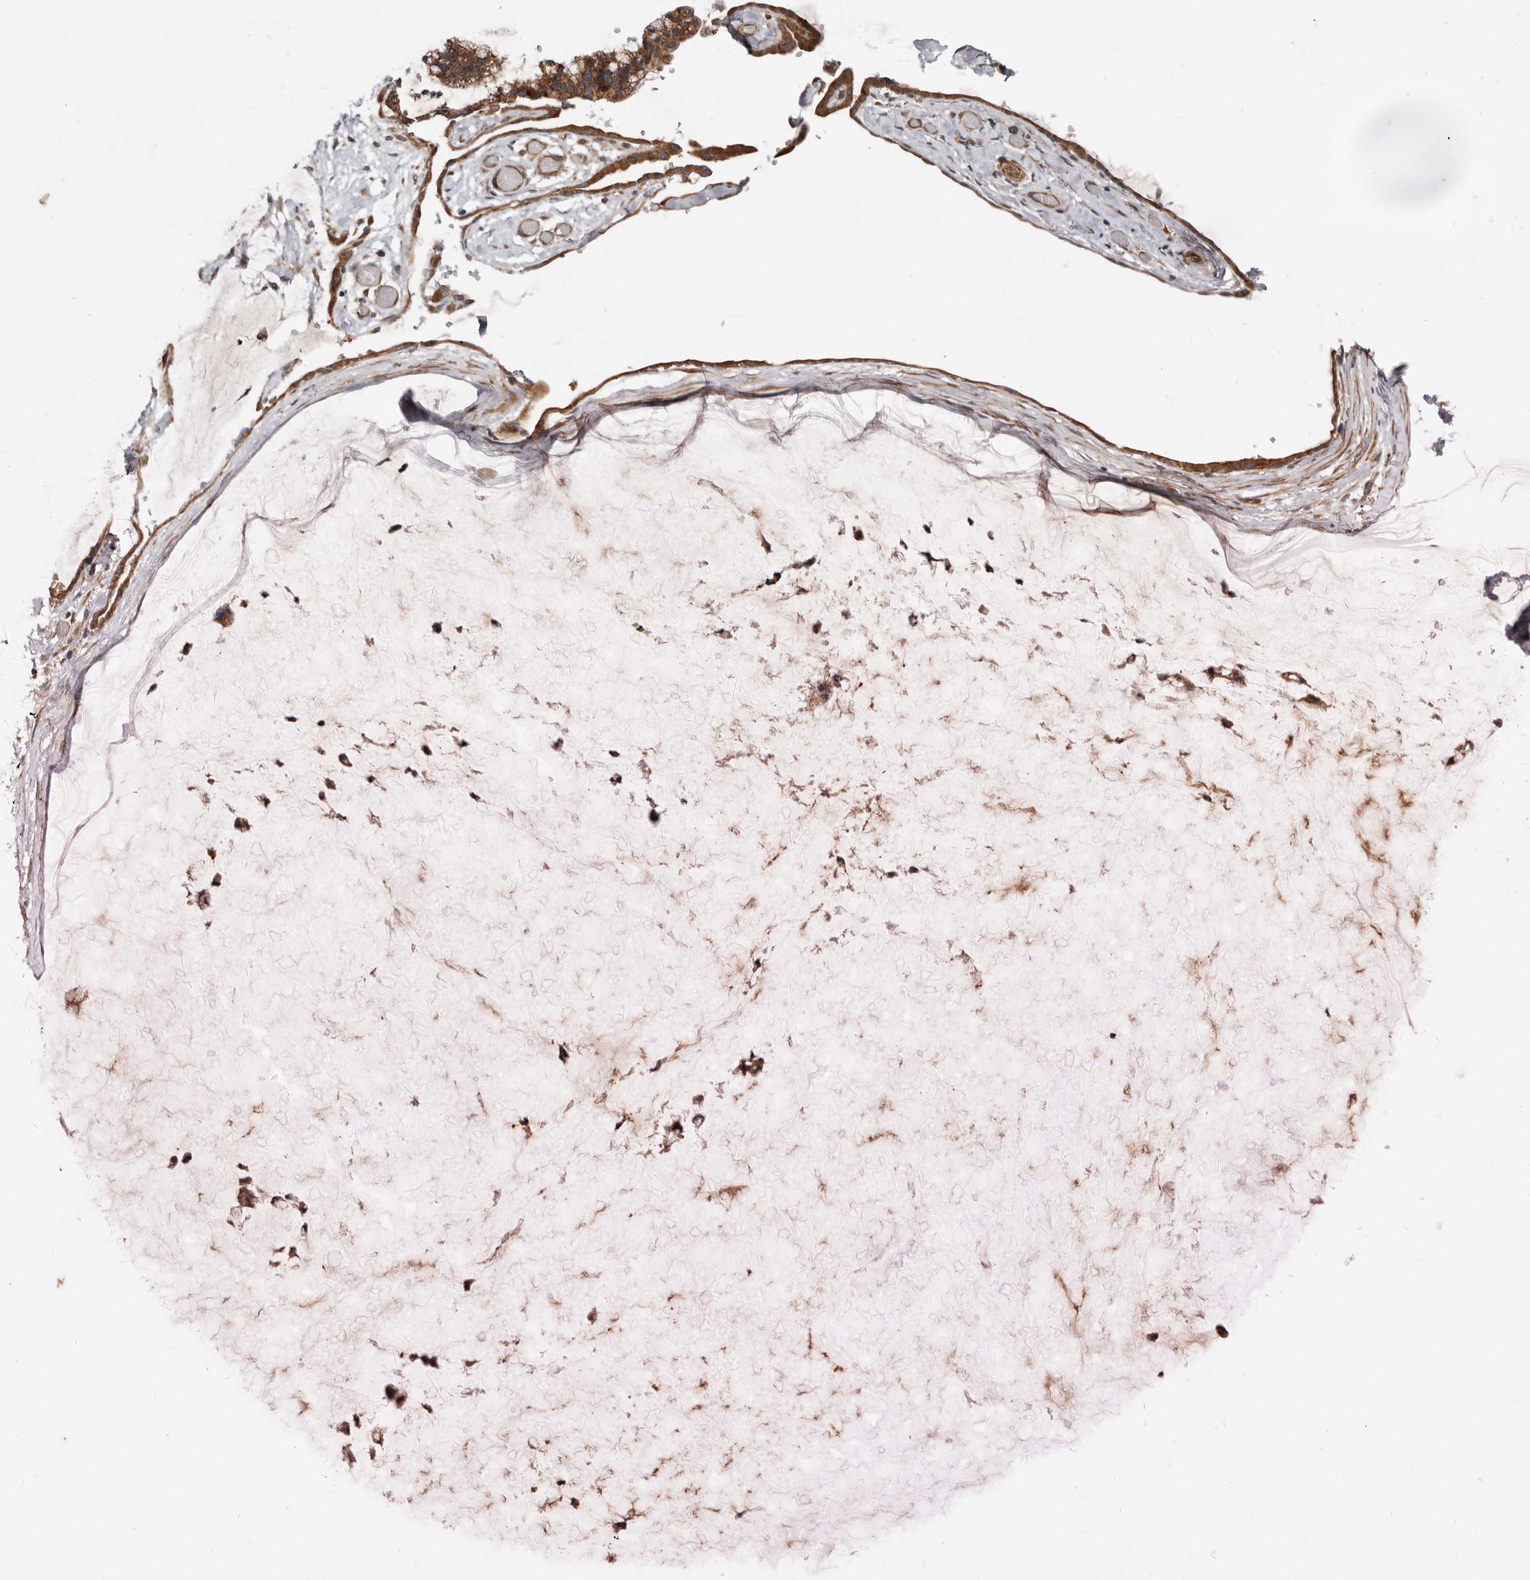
{"staining": {"intensity": "moderate", "quantity": ">75%", "location": "cytoplasmic/membranous"}, "tissue": "ovarian cancer", "cell_type": "Tumor cells", "image_type": "cancer", "snomed": [{"axis": "morphology", "description": "Cystadenocarcinoma, mucinous, NOS"}, {"axis": "topography", "description": "Ovary"}], "caption": "Ovarian mucinous cystadenocarcinoma was stained to show a protein in brown. There is medium levels of moderate cytoplasmic/membranous staining in approximately >75% of tumor cells.", "gene": "PROKR1", "patient": {"sex": "female", "age": 39}}